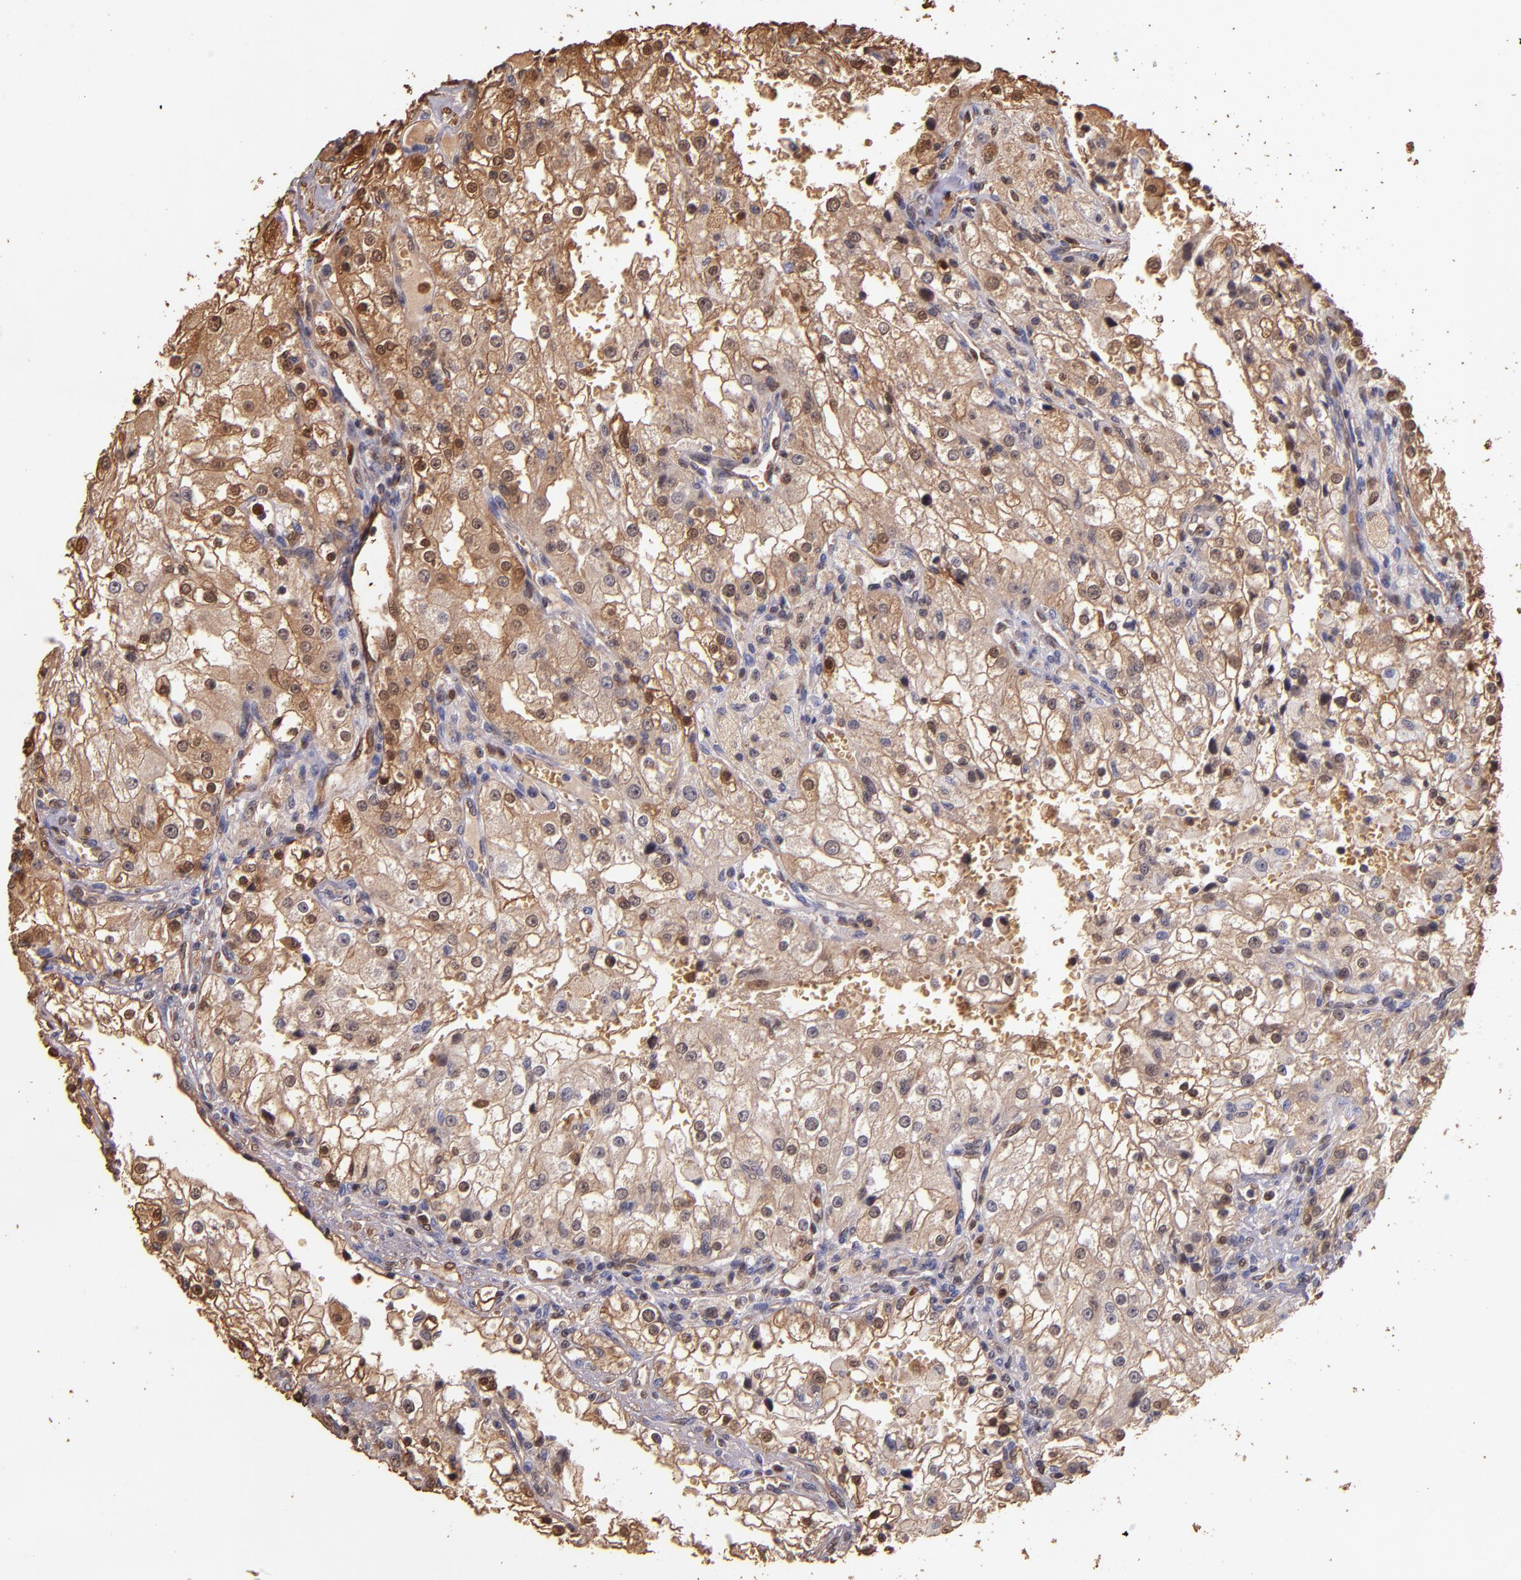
{"staining": {"intensity": "moderate", "quantity": ">75%", "location": "cytoplasmic/membranous,nuclear"}, "tissue": "renal cancer", "cell_type": "Tumor cells", "image_type": "cancer", "snomed": [{"axis": "morphology", "description": "Adenocarcinoma, NOS"}, {"axis": "topography", "description": "Kidney"}], "caption": "Renal adenocarcinoma was stained to show a protein in brown. There is medium levels of moderate cytoplasmic/membranous and nuclear expression in approximately >75% of tumor cells. The staining was performed using DAB, with brown indicating positive protein expression. Nuclei are stained blue with hematoxylin.", "gene": "S100A6", "patient": {"sex": "female", "age": 74}}